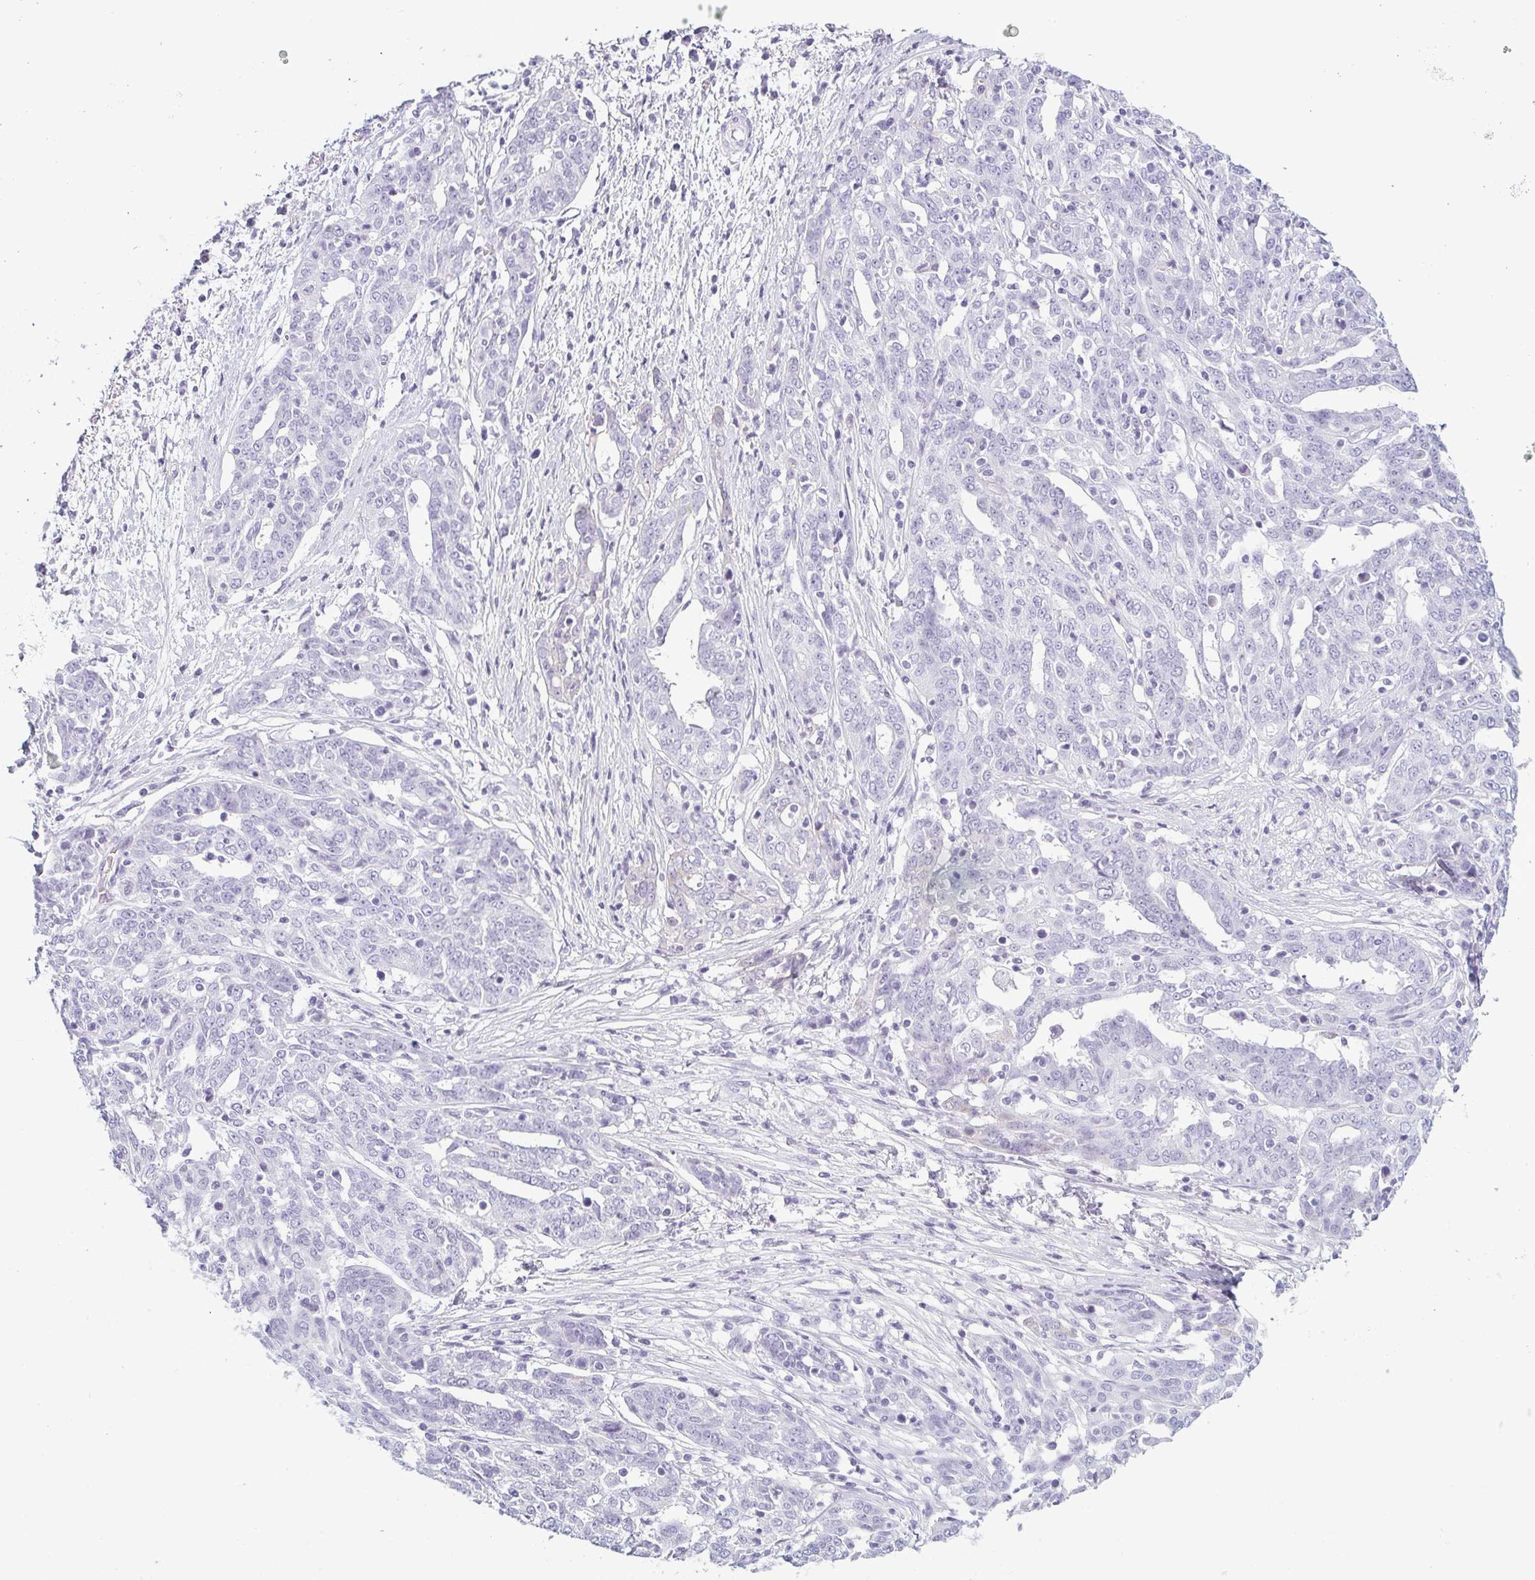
{"staining": {"intensity": "negative", "quantity": "none", "location": "none"}, "tissue": "ovarian cancer", "cell_type": "Tumor cells", "image_type": "cancer", "snomed": [{"axis": "morphology", "description": "Cystadenocarcinoma, serous, NOS"}, {"axis": "topography", "description": "Ovary"}], "caption": "This image is of ovarian serous cystadenocarcinoma stained with immunohistochemistry to label a protein in brown with the nuclei are counter-stained blue. There is no expression in tumor cells. (DAB immunohistochemistry visualized using brightfield microscopy, high magnification).", "gene": "KRT78", "patient": {"sex": "female", "age": 67}}